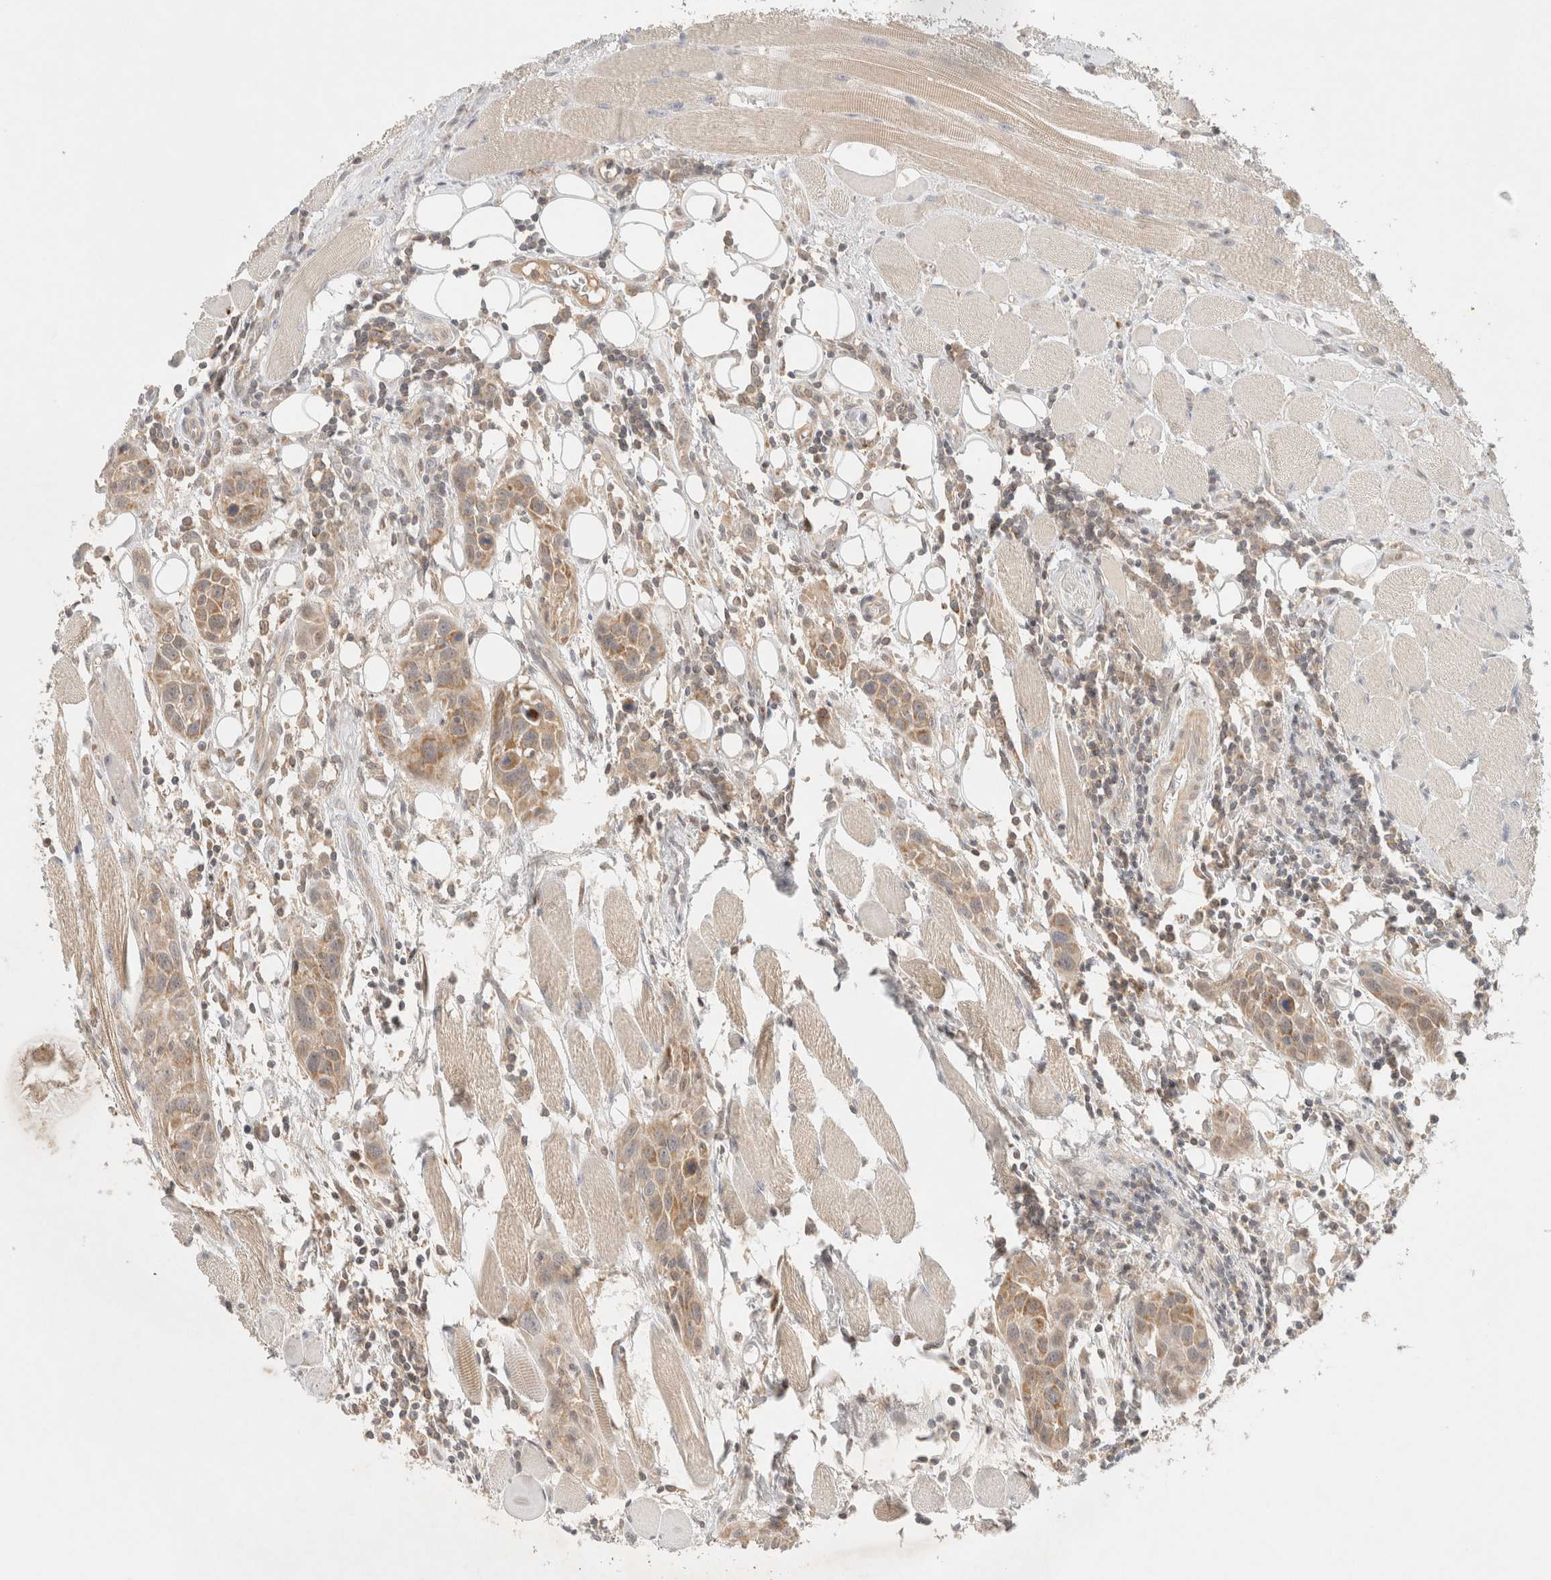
{"staining": {"intensity": "weak", "quantity": ">75%", "location": "cytoplasmic/membranous"}, "tissue": "head and neck cancer", "cell_type": "Tumor cells", "image_type": "cancer", "snomed": [{"axis": "morphology", "description": "Squamous cell carcinoma, NOS"}, {"axis": "topography", "description": "Oral tissue"}, {"axis": "topography", "description": "Head-Neck"}], "caption": "A brown stain highlights weak cytoplasmic/membranous positivity of a protein in head and neck cancer (squamous cell carcinoma) tumor cells.", "gene": "MRM3", "patient": {"sex": "female", "age": 50}}